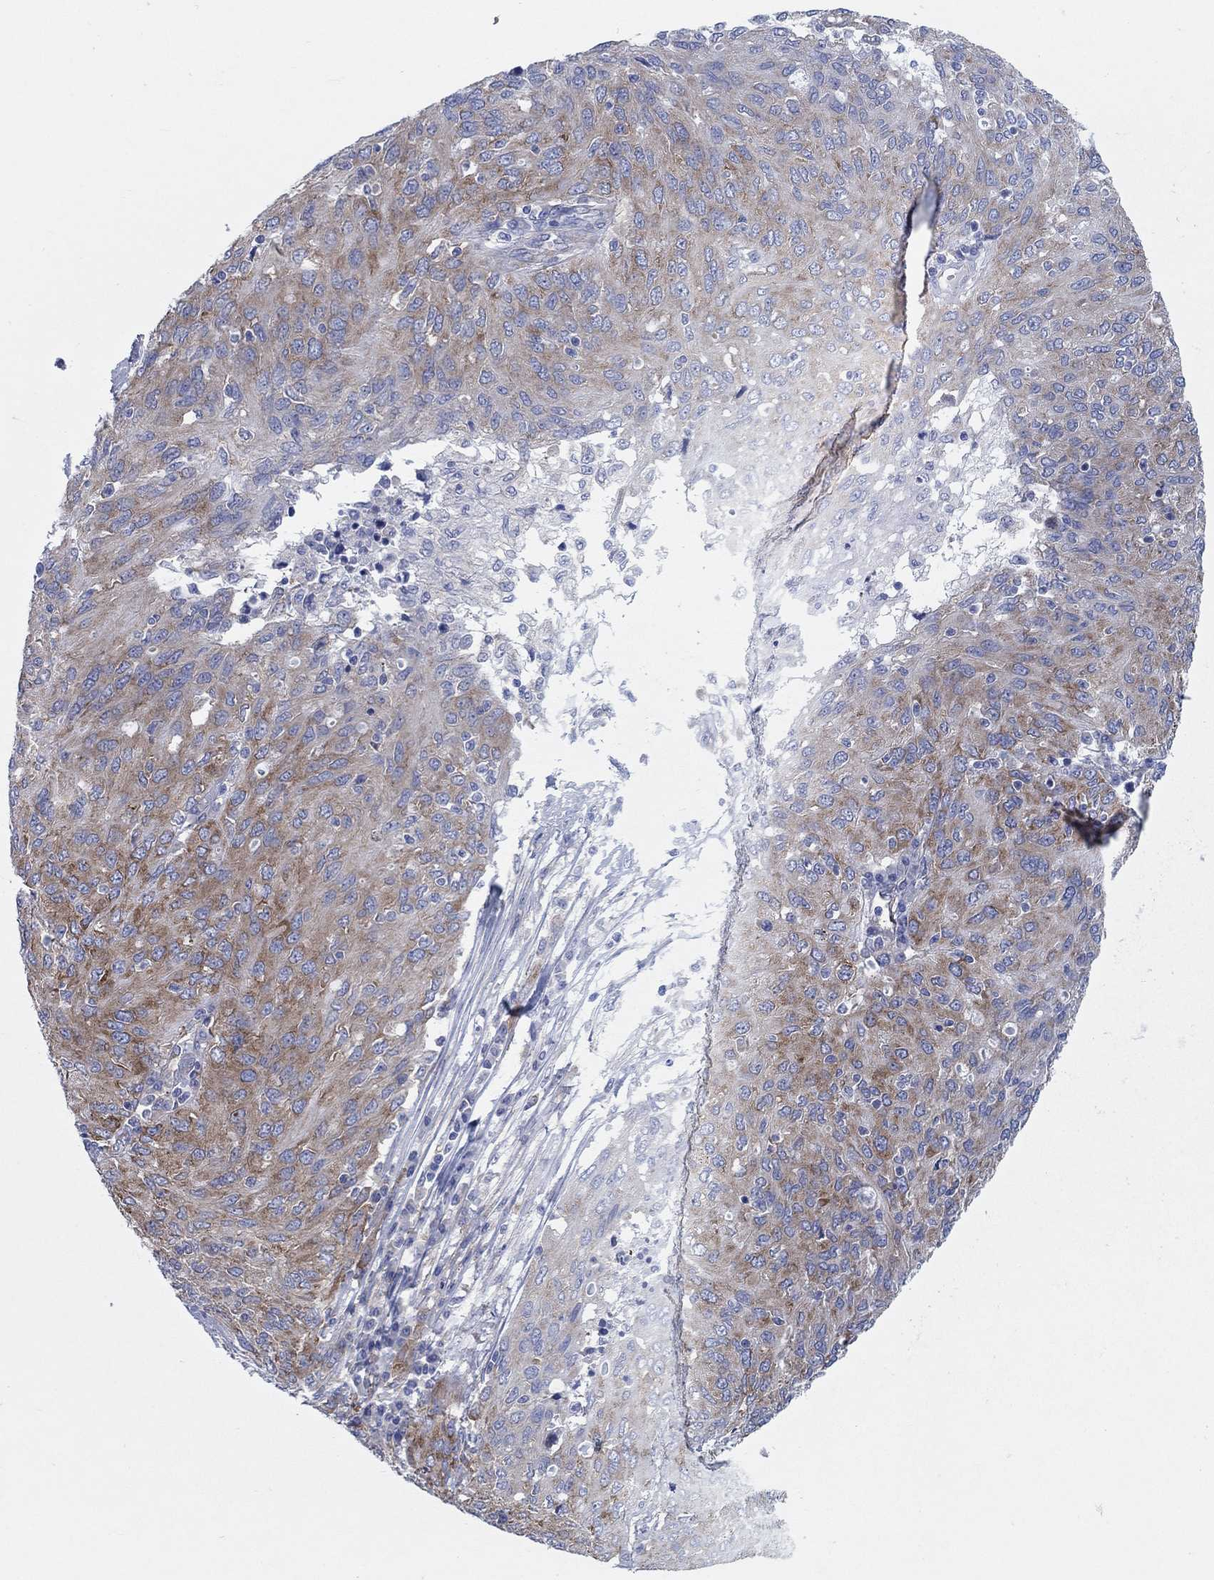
{"staining": {"intensity": "moderate", "quantity": "25%-75%", "location": "cytoplasmic/membranous"}, "tissue": "ovarian cancer", "cell_type": "Tumor cells", "image_type": "cancer", "snomed": [{"axis": "morphology", "description": "Carcinoma, endometroid"}, {"axis": "topography", "description": "Ovary"}], "caption": "This histopathology image demonstrates IHC staining of human ovarian cancer, with medium moderate cytoplasmic/membranous positivity in about 25%-75% of tumor cells.", "gene": "TMEM59", "patient": {"sex": "female", "age": 50}}